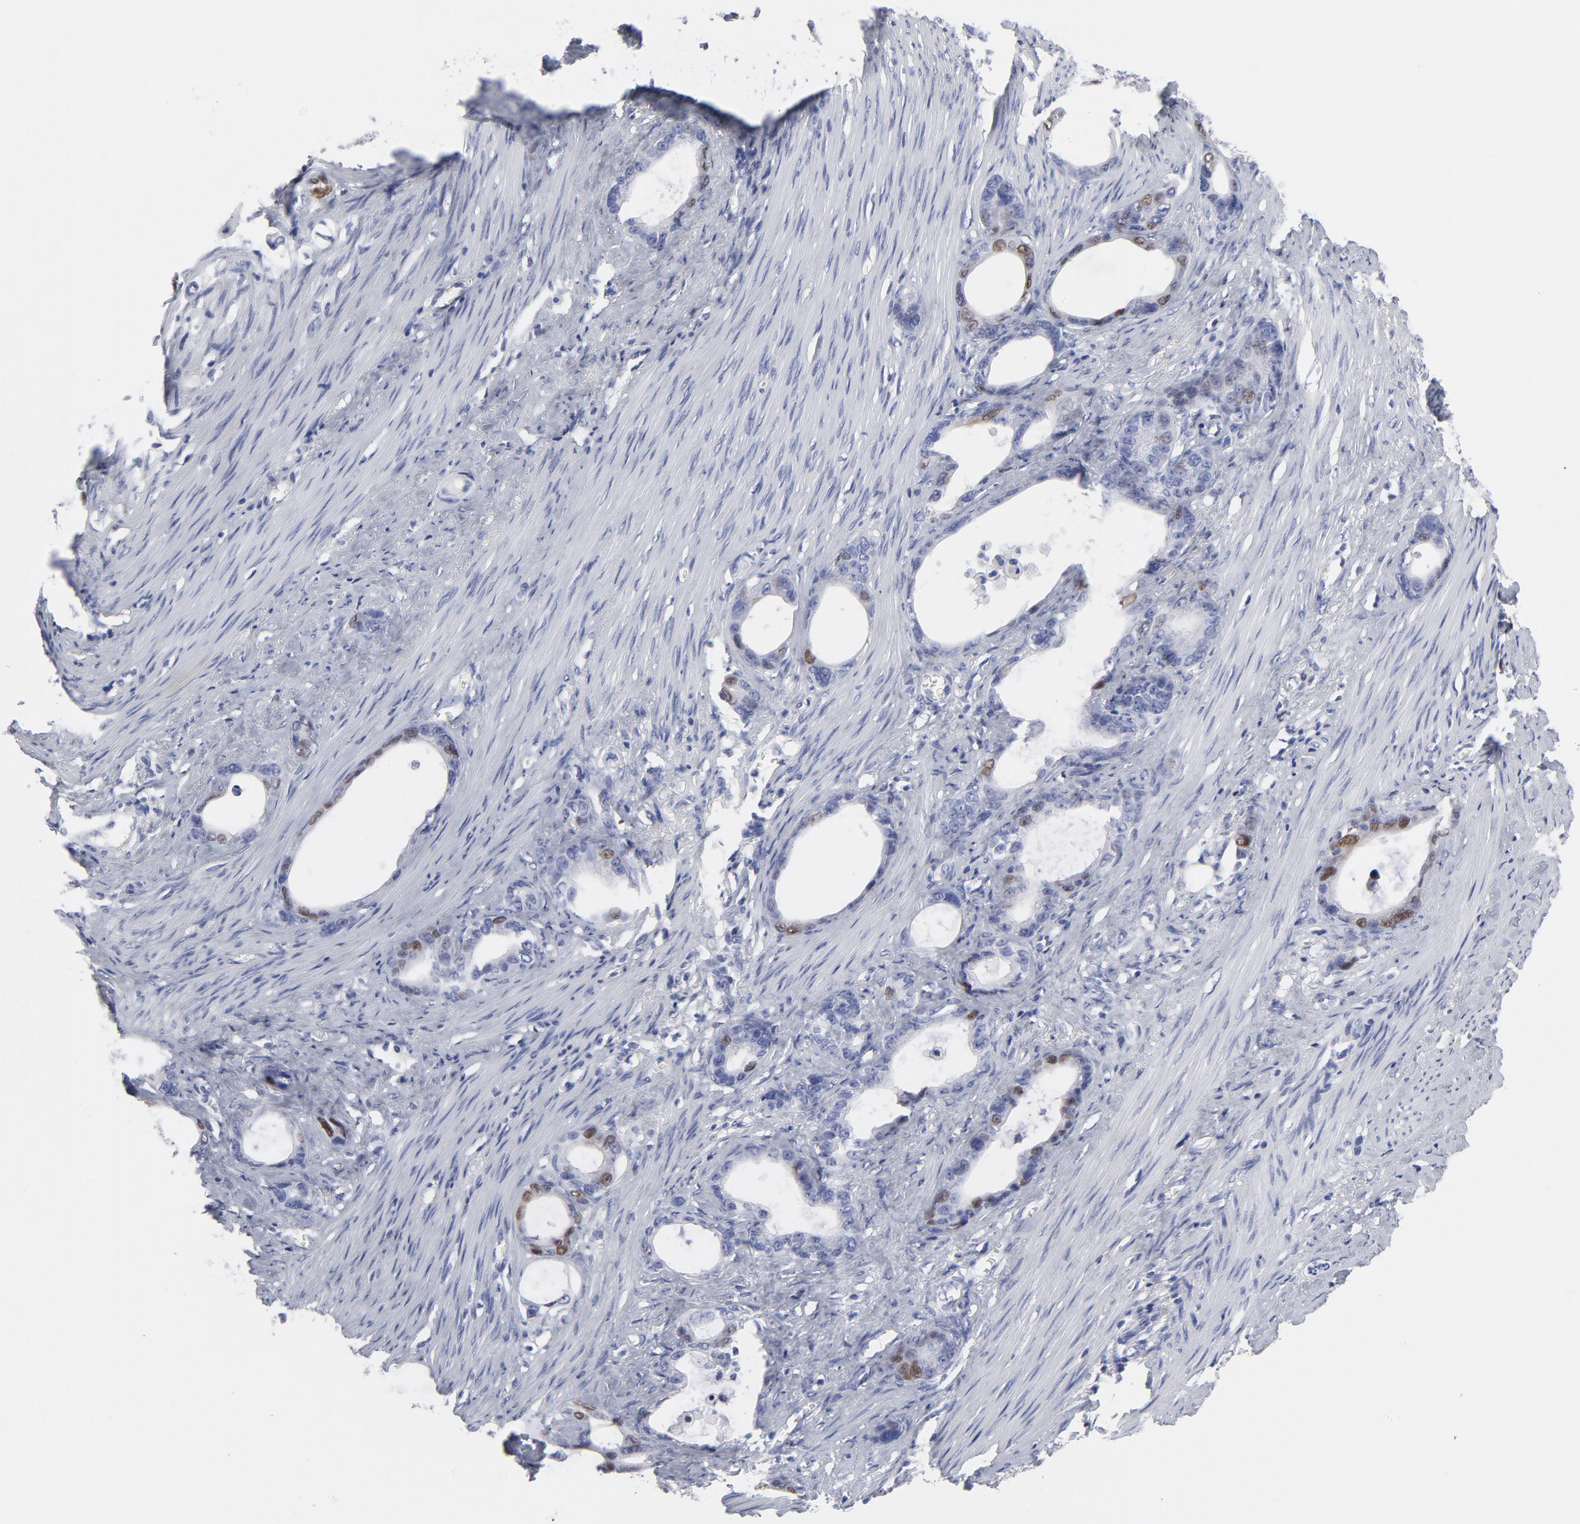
{"staining": {"intensity": "strong", "quantity": "<25%", "location": "nuclear"}, "tissue": "stomach cancer", "cell_type": "Tumor cells", "image_type": "cancer", "snomed": [{"axis": "morphology", "description": "Adenocarcinoma, NOS"}, {"axis": "topography", "description": "Stomach"}], "caption": "Stomach adenocarcinoma stained with DAB immunohistochemistry (IHC) reveals medium levels of strong nuclear positivity in about <25% of tumor cells.", "gene": "MCM7", "patient": {"sex": "female", "age": 75}}